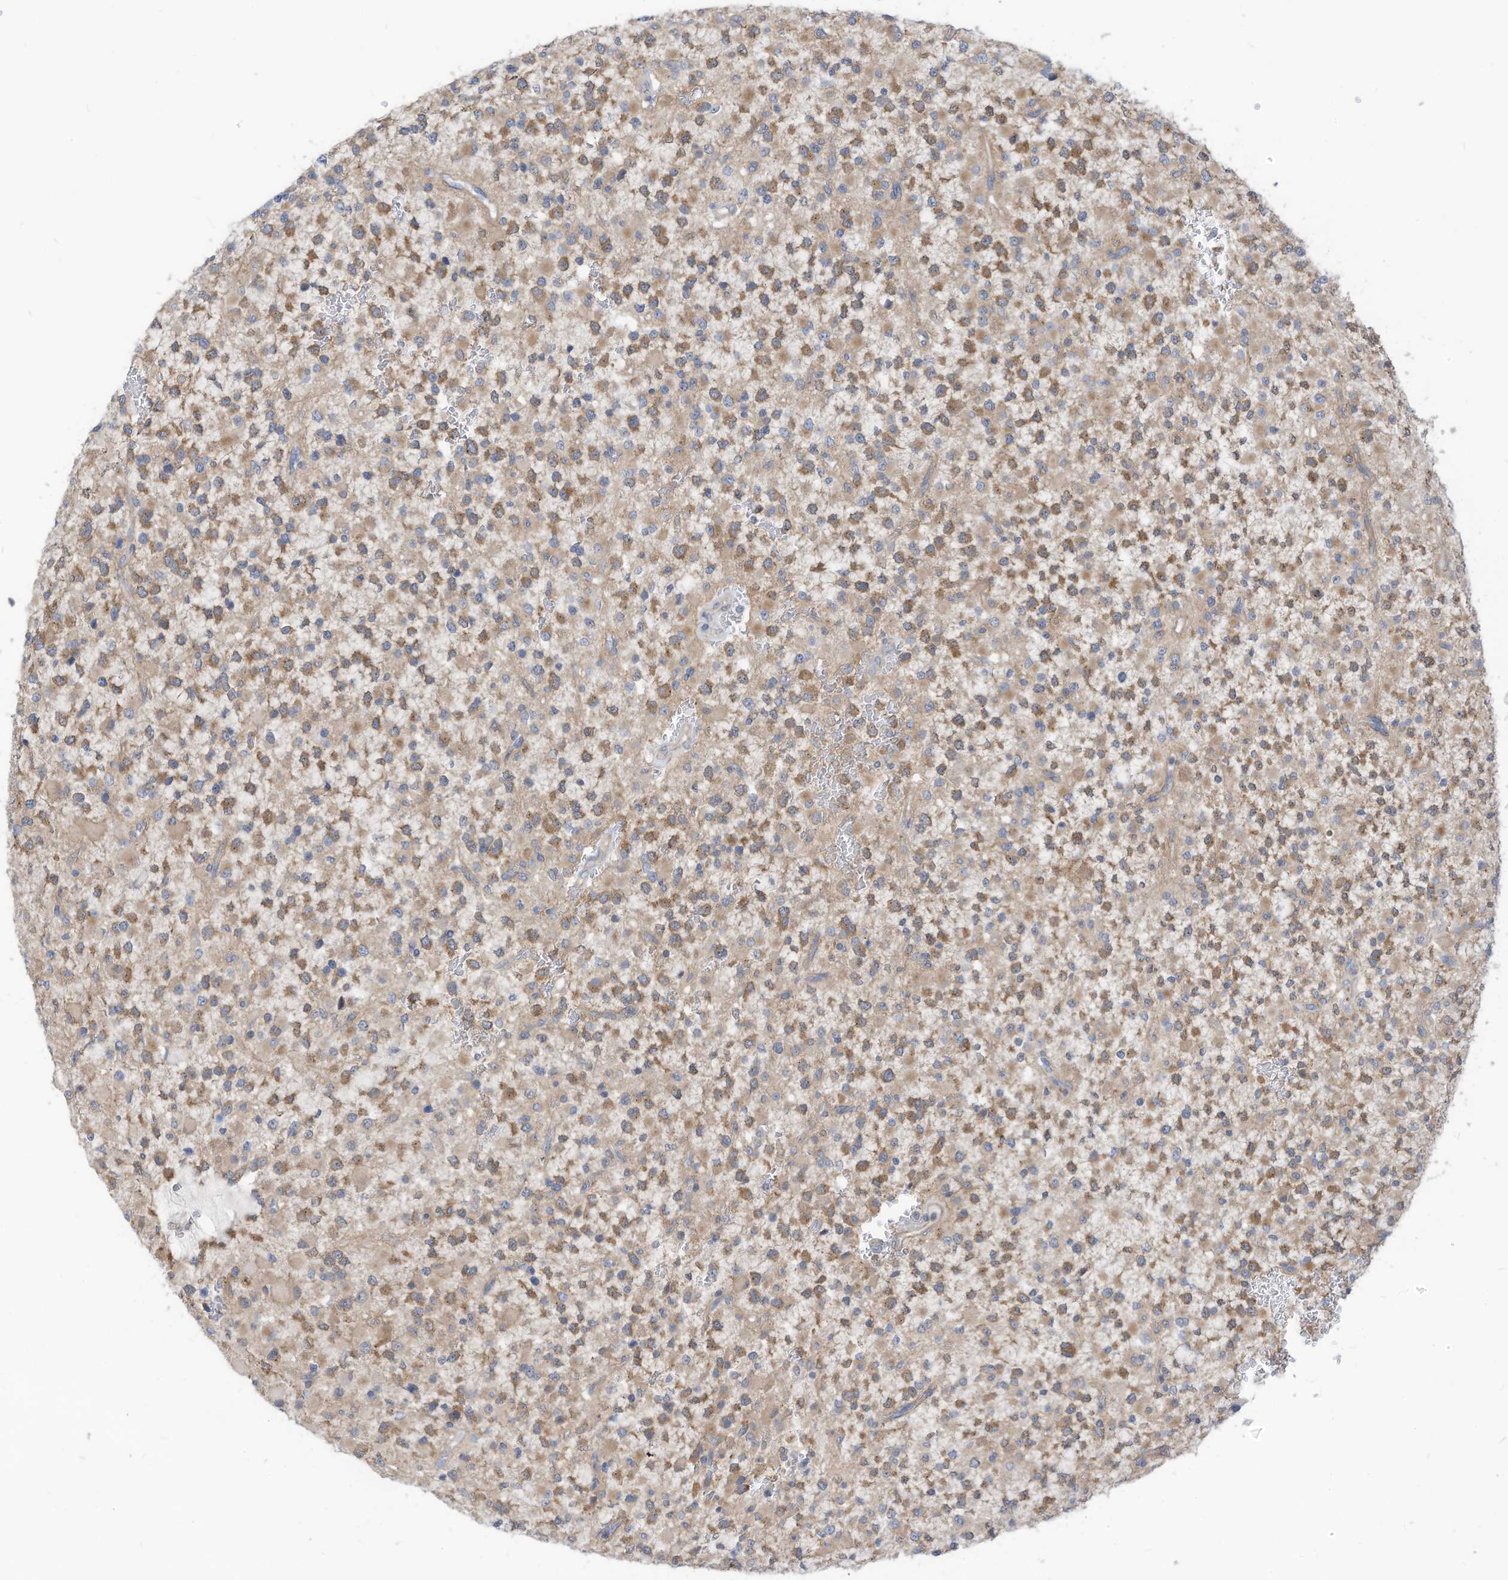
{"staining": {"intensity": "moderate", "quantity": ">75%", "location": "cytoplasmic/membranous"}, "tissue": "glioma", "cell_type": "Tumor cells", "image_type": "cancer", "snomed": [{"axis": "morphology", "description": "Glioma, malignant, High grade"}, {"axis": "topography", "description": "Brain"}], "caption": "Tumor cells display medium levels of moderate cytoplasmic/membranous staining in approximately >75% of cells in glioma. Nuclei are stained in blue.", "gene": "GPATCH3", "patient": {"sex": "male", "age": 34}}